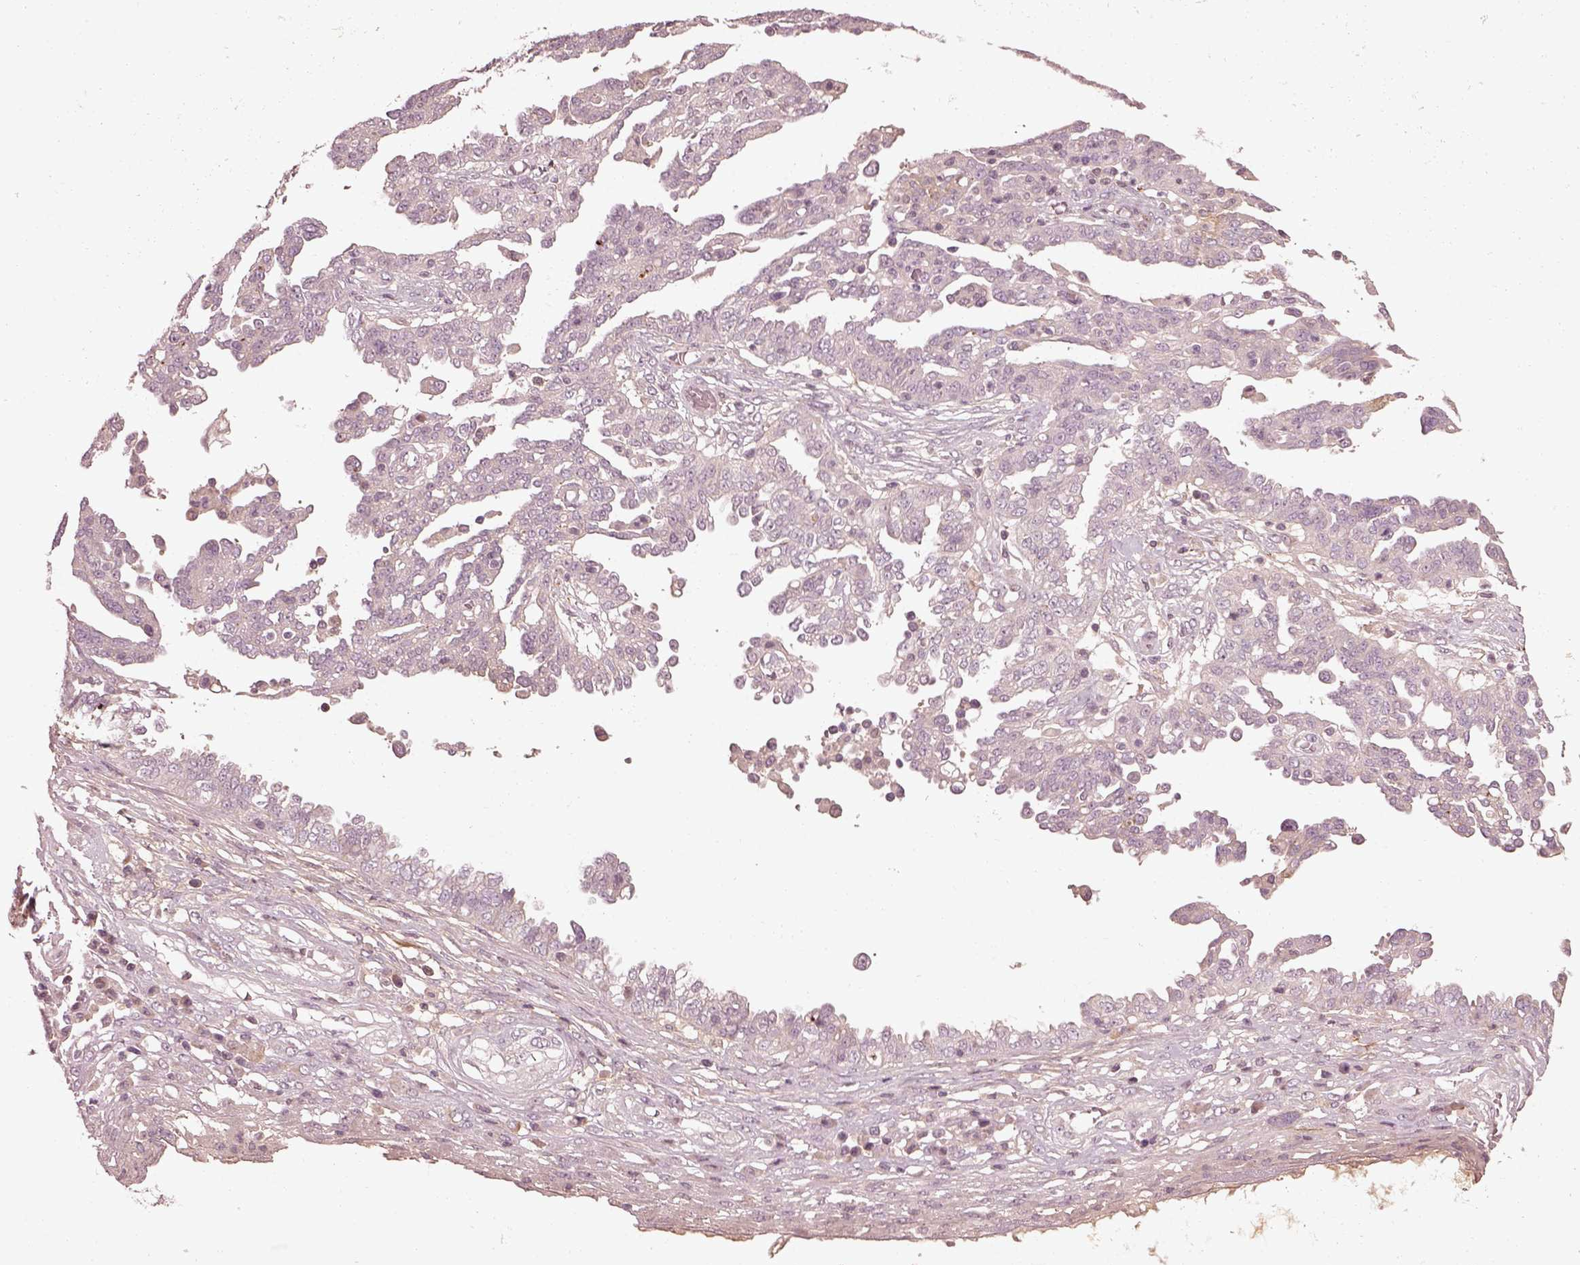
{"staining": {"intensity": "negative", "quantity": "none", "location": "none"}, "tissue": "ovarian cancer", "cell_type": "Tumor cells", "image_type": "cancer", "snomed": [{"axis": "morphology", "description": "Cystadenocarcinoma, serous, NOS"}, {"axis": "topography", "description": "Ovary"}], "caption": "Ovarian cancer stained for a protein using immunohistochemistry (IHC) demonstrates no staining tumor cells.", "gene": "EFEMP1", "patient": {"sex": "female", "age": 67}}